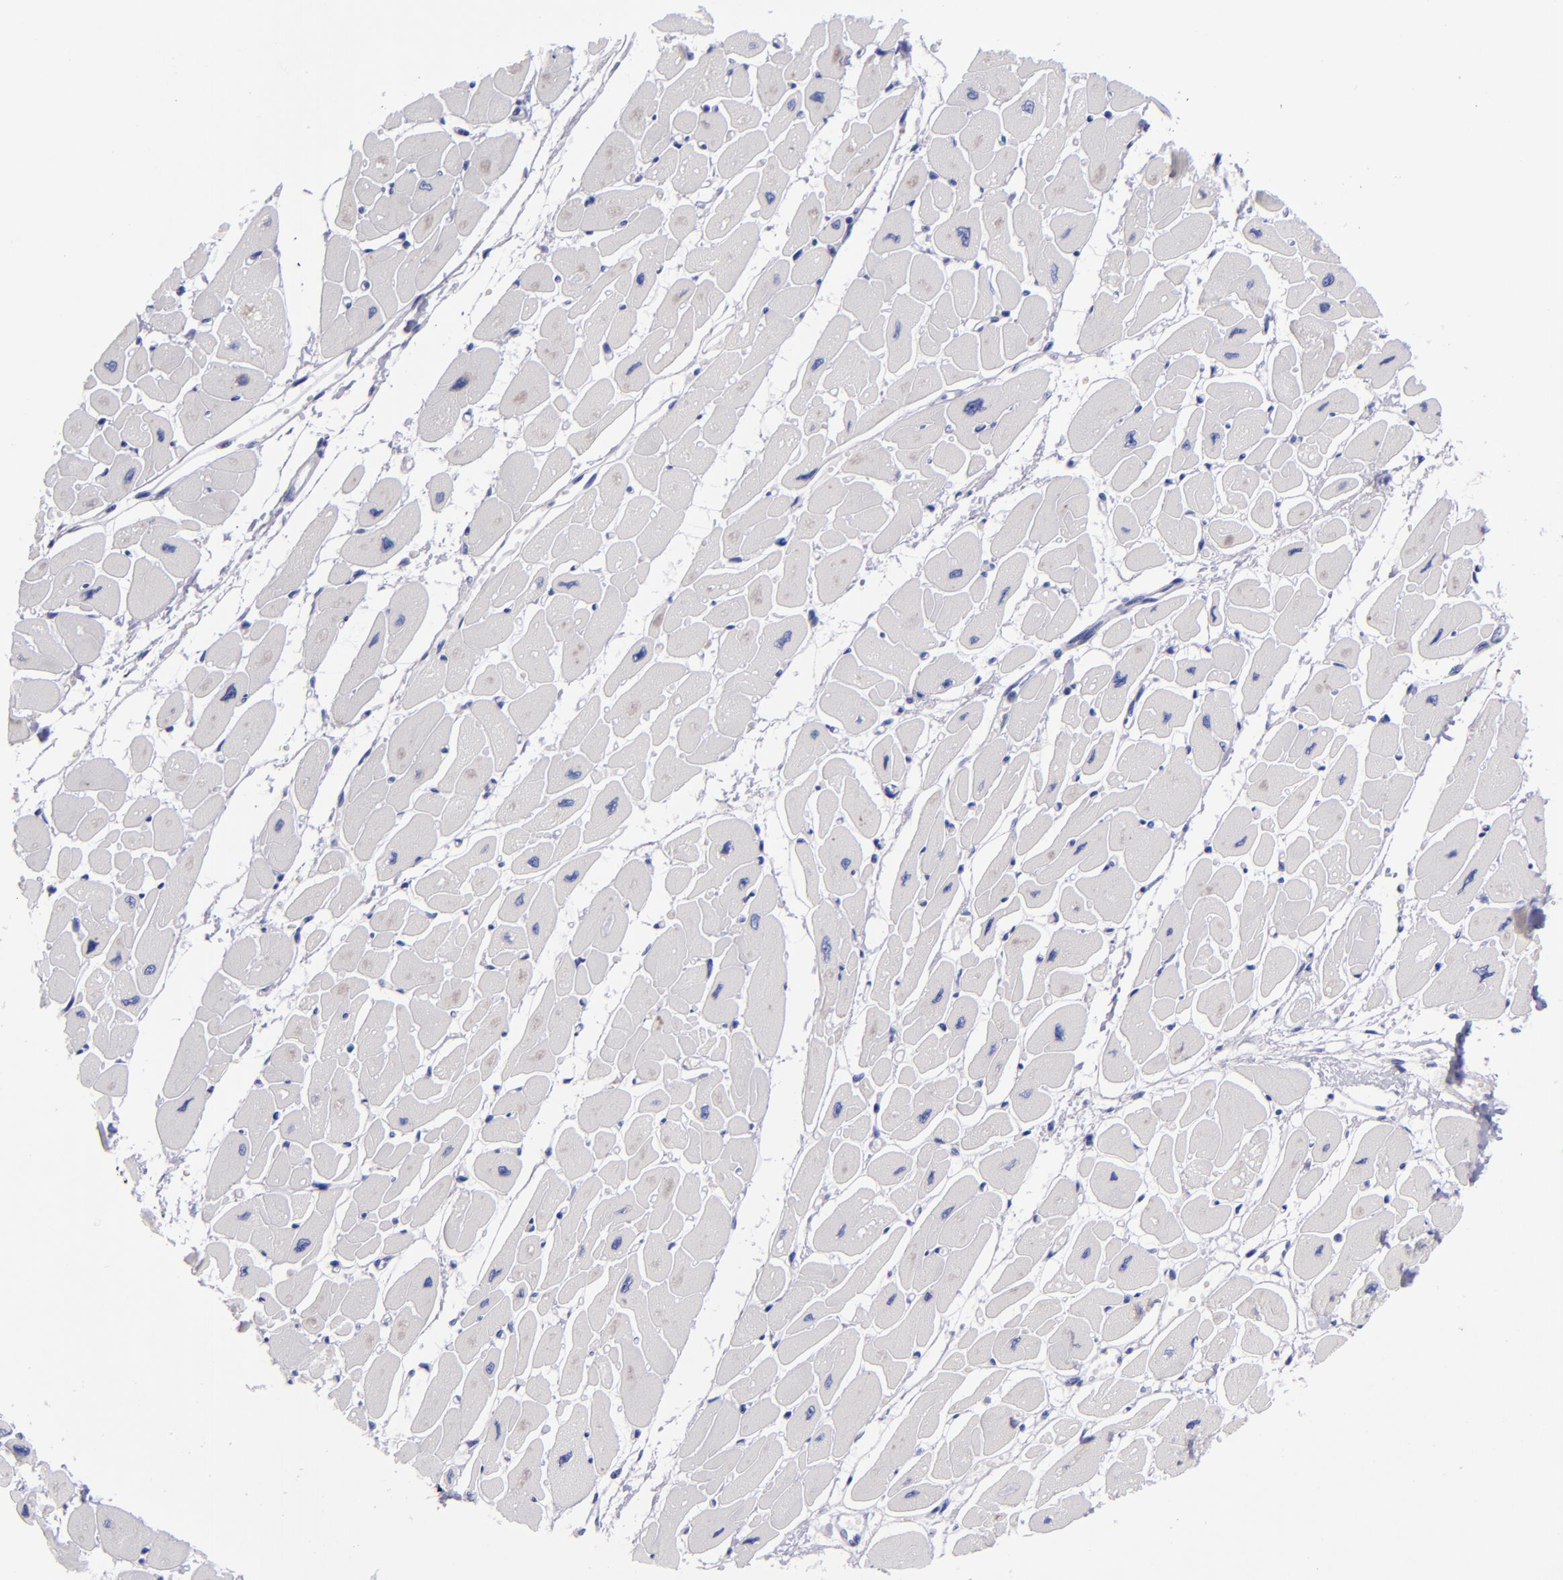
{"staining": {"intensity": "negative", "quantity": "none", "location": "none"}, "tissue": "heart muscle", "cell_type": "Cardiomyocytes", "image_type": "normal", "snomed": [{"axis": "morphology", "description": "Normal tissue, NOS"}, {"axis": "topography", "description": "Heart"}], "caption": "Normal heart muscle was stained to show a protein in brown. There is no significant staining in cardiomyocytes.", "gene": "MCM7", "patient": {"sex": "female", "age": 54}}